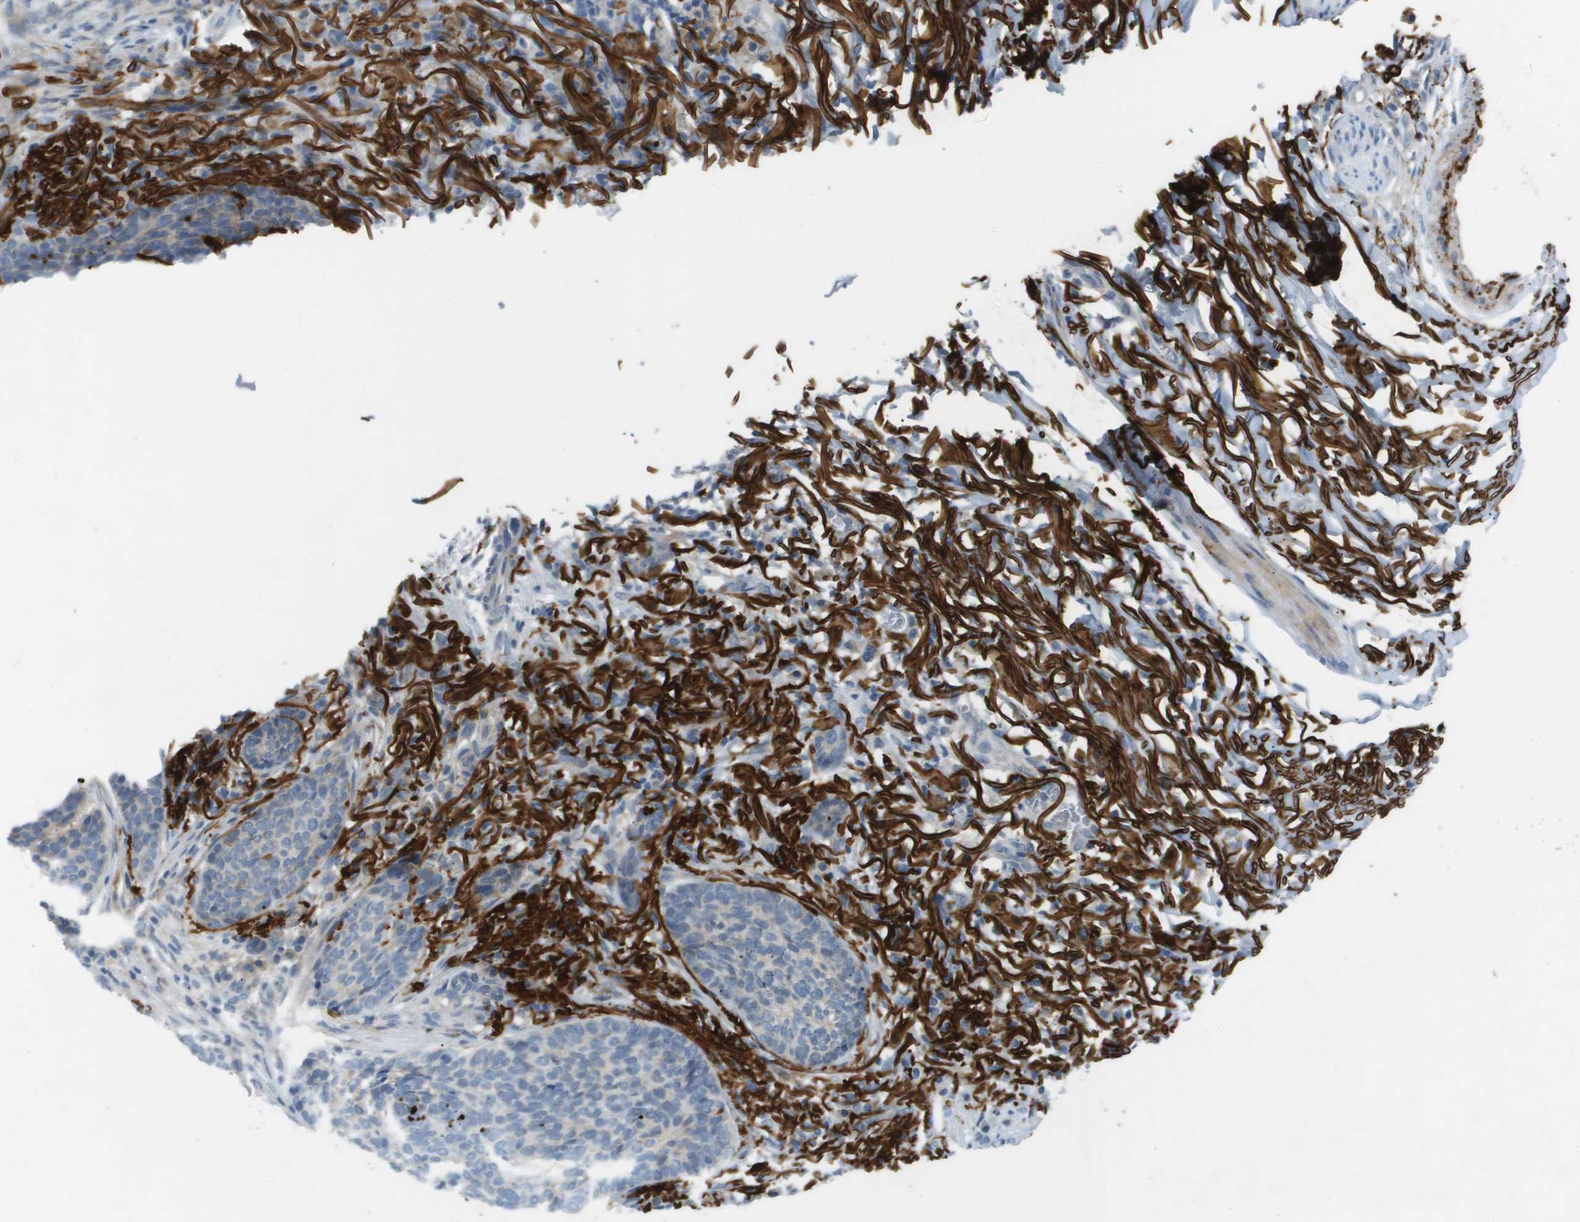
{"staining": {"intensity": "negative", "quantity": "none", "location": "none"}, "tissue": "skin cancer", "cell_type": "Tumor cells", "image_type": "cancer", "snomed": [{"axis": "morphology", "description": "Basal cell carcinoma"}, {"axis": "topography", "description": "Skin"}], "caption": "There is no significant expression in tumor cells of basal cell carcinoma (skin).", "gene": "VTN", "patient": {"sex": "male", "age": 85}}